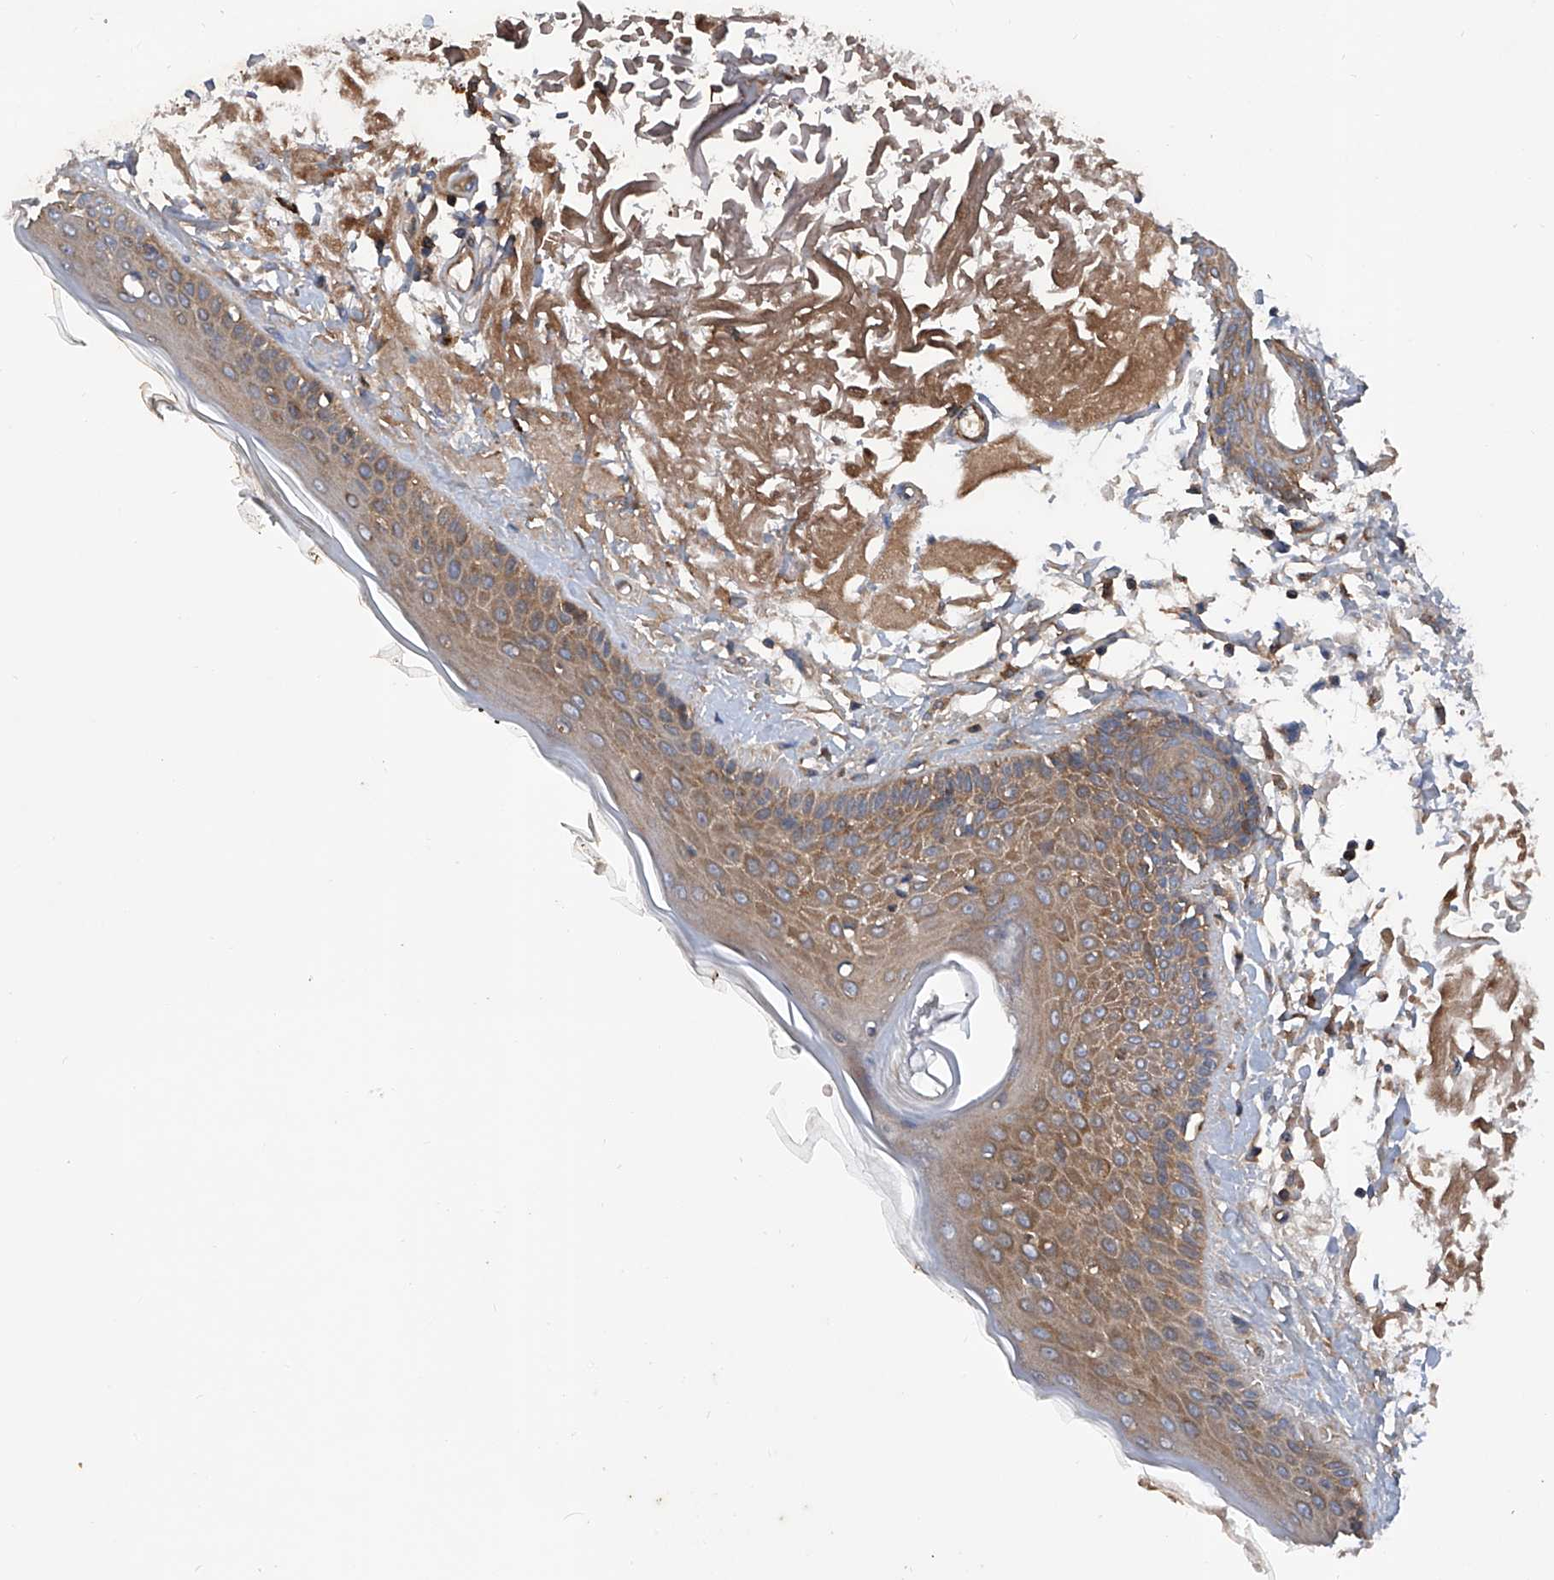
{"staining": {"intensity": "moderate", "quantity": ">75%", "location": "nuclear"}, "tissue": "skin", "cell_type": "Fibroblasts", "image_type": "normal", "snomed": [{"axis": "morphology", "description": "Normal tissue, NOS"}, {"axis": "topography", "description": "Skin"}, {"axis": "topography", "description": "Skeletal muscle"}], "caption": "Immunohistochemical staining of unremarkable skin shows medium levels of moderate nuclear staining in about >75% of fibroblasts. The staining is performed using DAB brown chromogen to label protein expression. The nuclei are counter-stained blue using hematoxylin.", "gene": "ASCC3", "patient": {"sex": "male", "age": 83}}